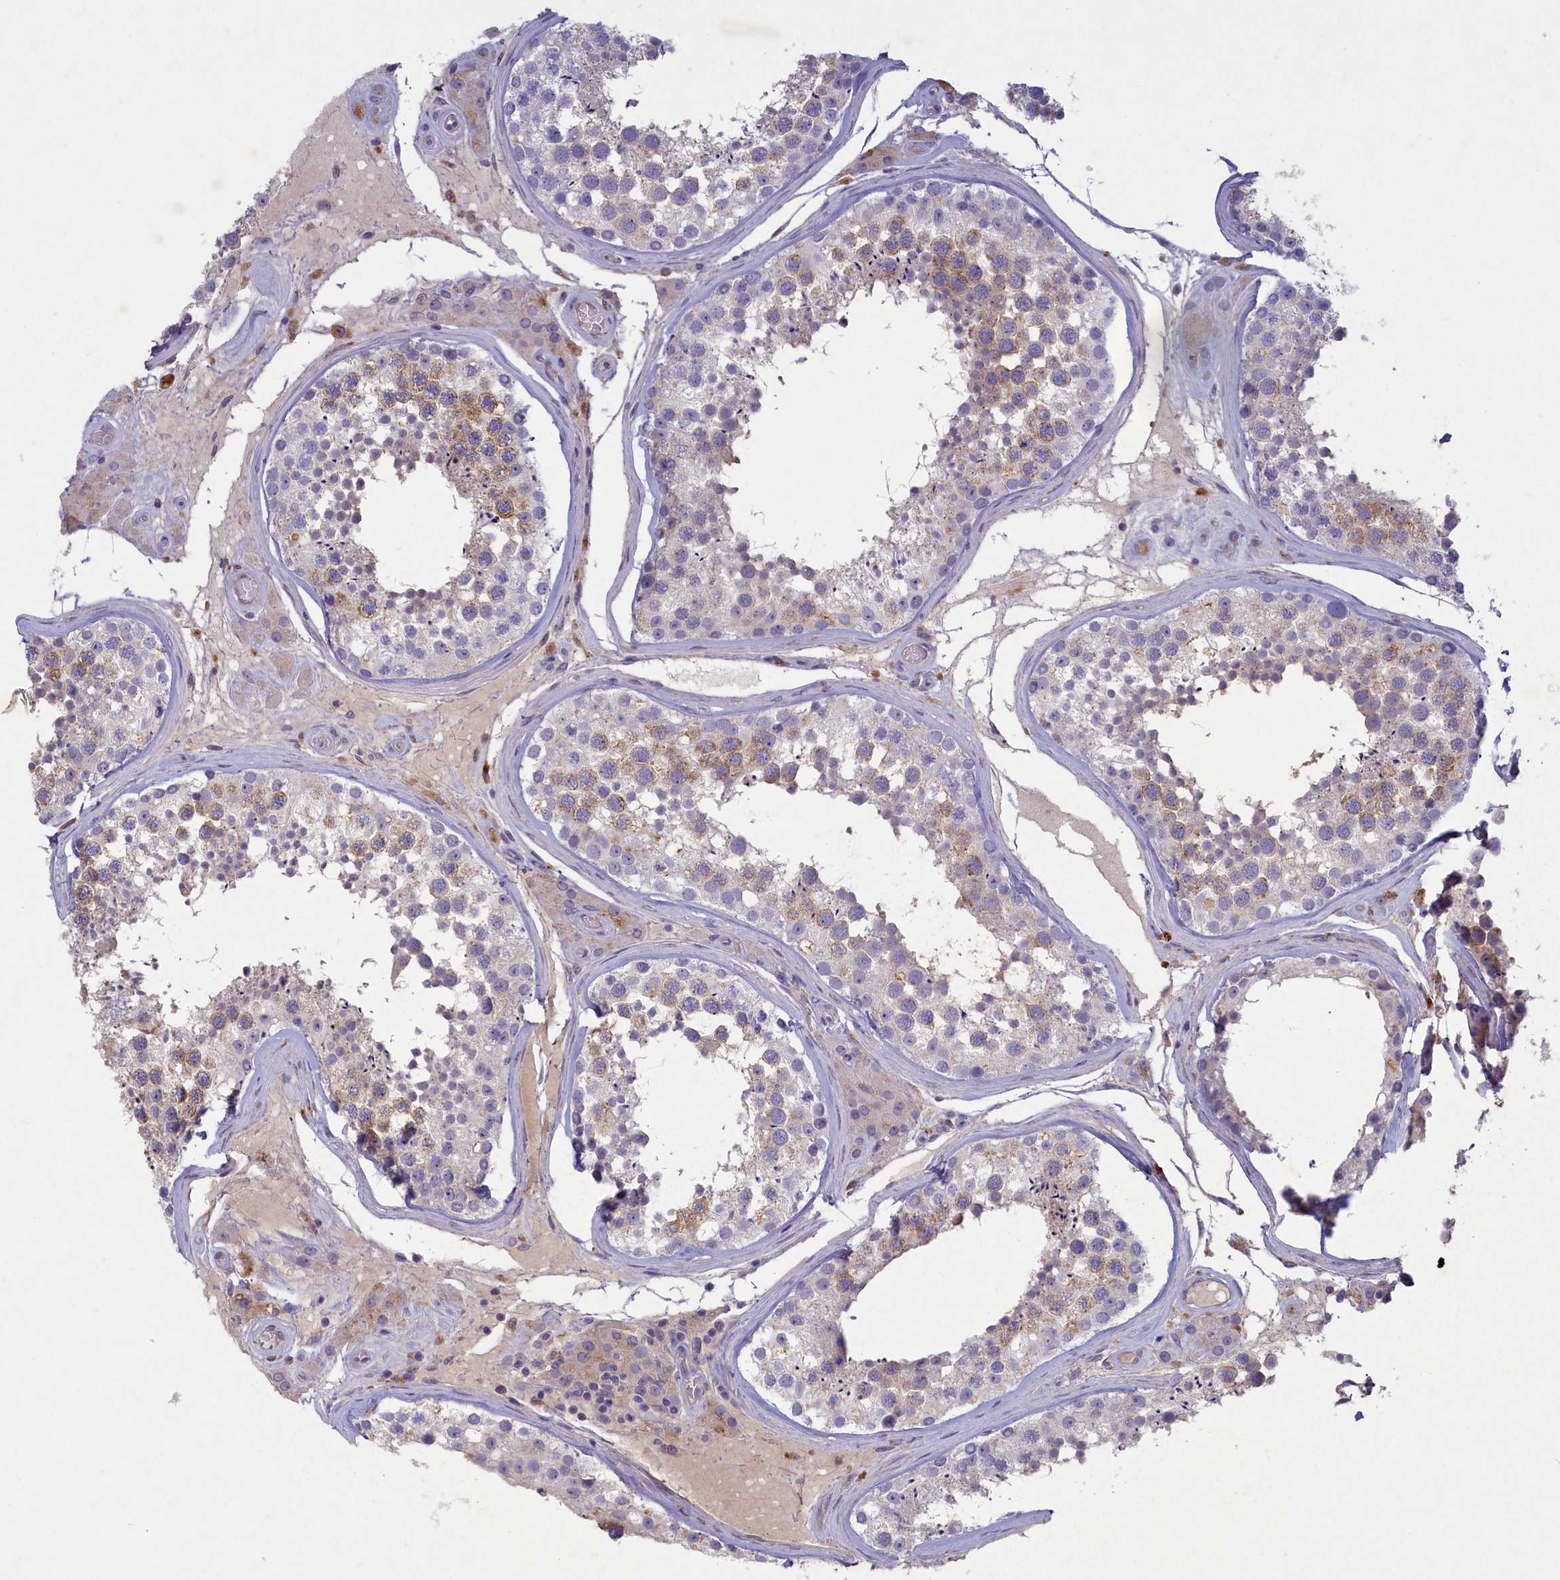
{"staining": {"intensity": "moderate", "quantity": "<25%", "location": "cytoplasmic/membranous"}, "tissue": "testis", "cell_type": "Cells in seminiferous ducts", "image_type": "normal", "snomed": [{"axis": "morphology", "description": "Normal tissue, NOS"}, {"axis": "topography", "description": "Testis"}], "caption": "IHC histopathology image of unremarkable human testis stained for a protein (brown), which displays low levels of moderate cytoplasmic/membranous staining in approximately <25% of cells in seminiferous ducts.", "gene": "PLEKHG6", "patient": {"sex": "male", "age": 46}}